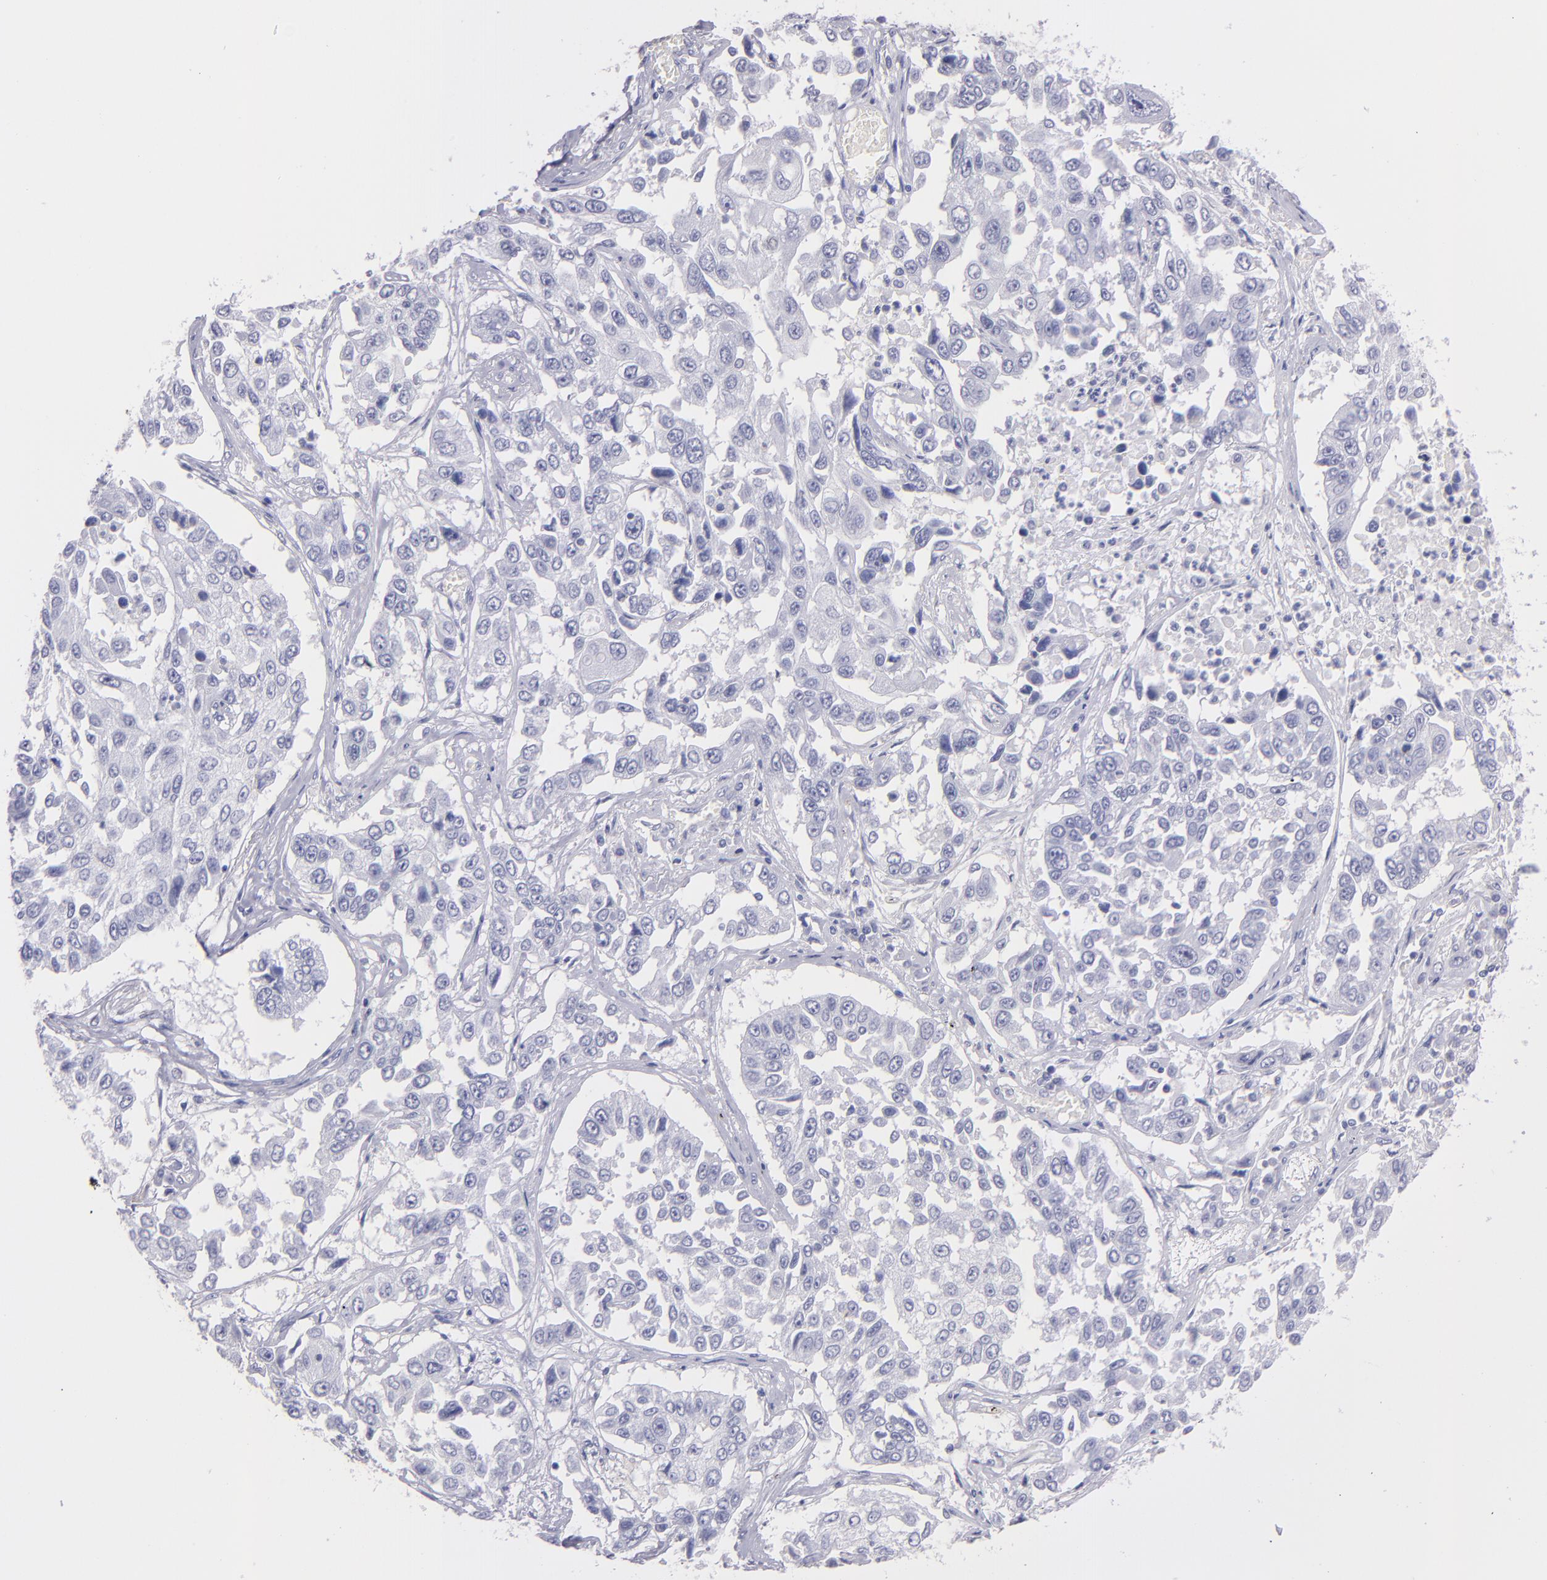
{"staining": {"intensity": "negative", "quantity": "none", "location": "none"}, "tissue": "lung cancer", "cell_type": "Tumor cells", "image_type": "cancer", "snomed": [{"axis": "morphology", "description": "Squamous cell carcinoma, NOS"}, {"axis": "topography", "description": "Lung"}], "caption": "Immunohistochemistry (IHC) micrograph of neoplastic tissue: human lung squamous cell carcinoma stained with DAB displays no significant protein staining in tumor cells.", "gene": "TG", "patient": {"sex": "male", "age": 71}}